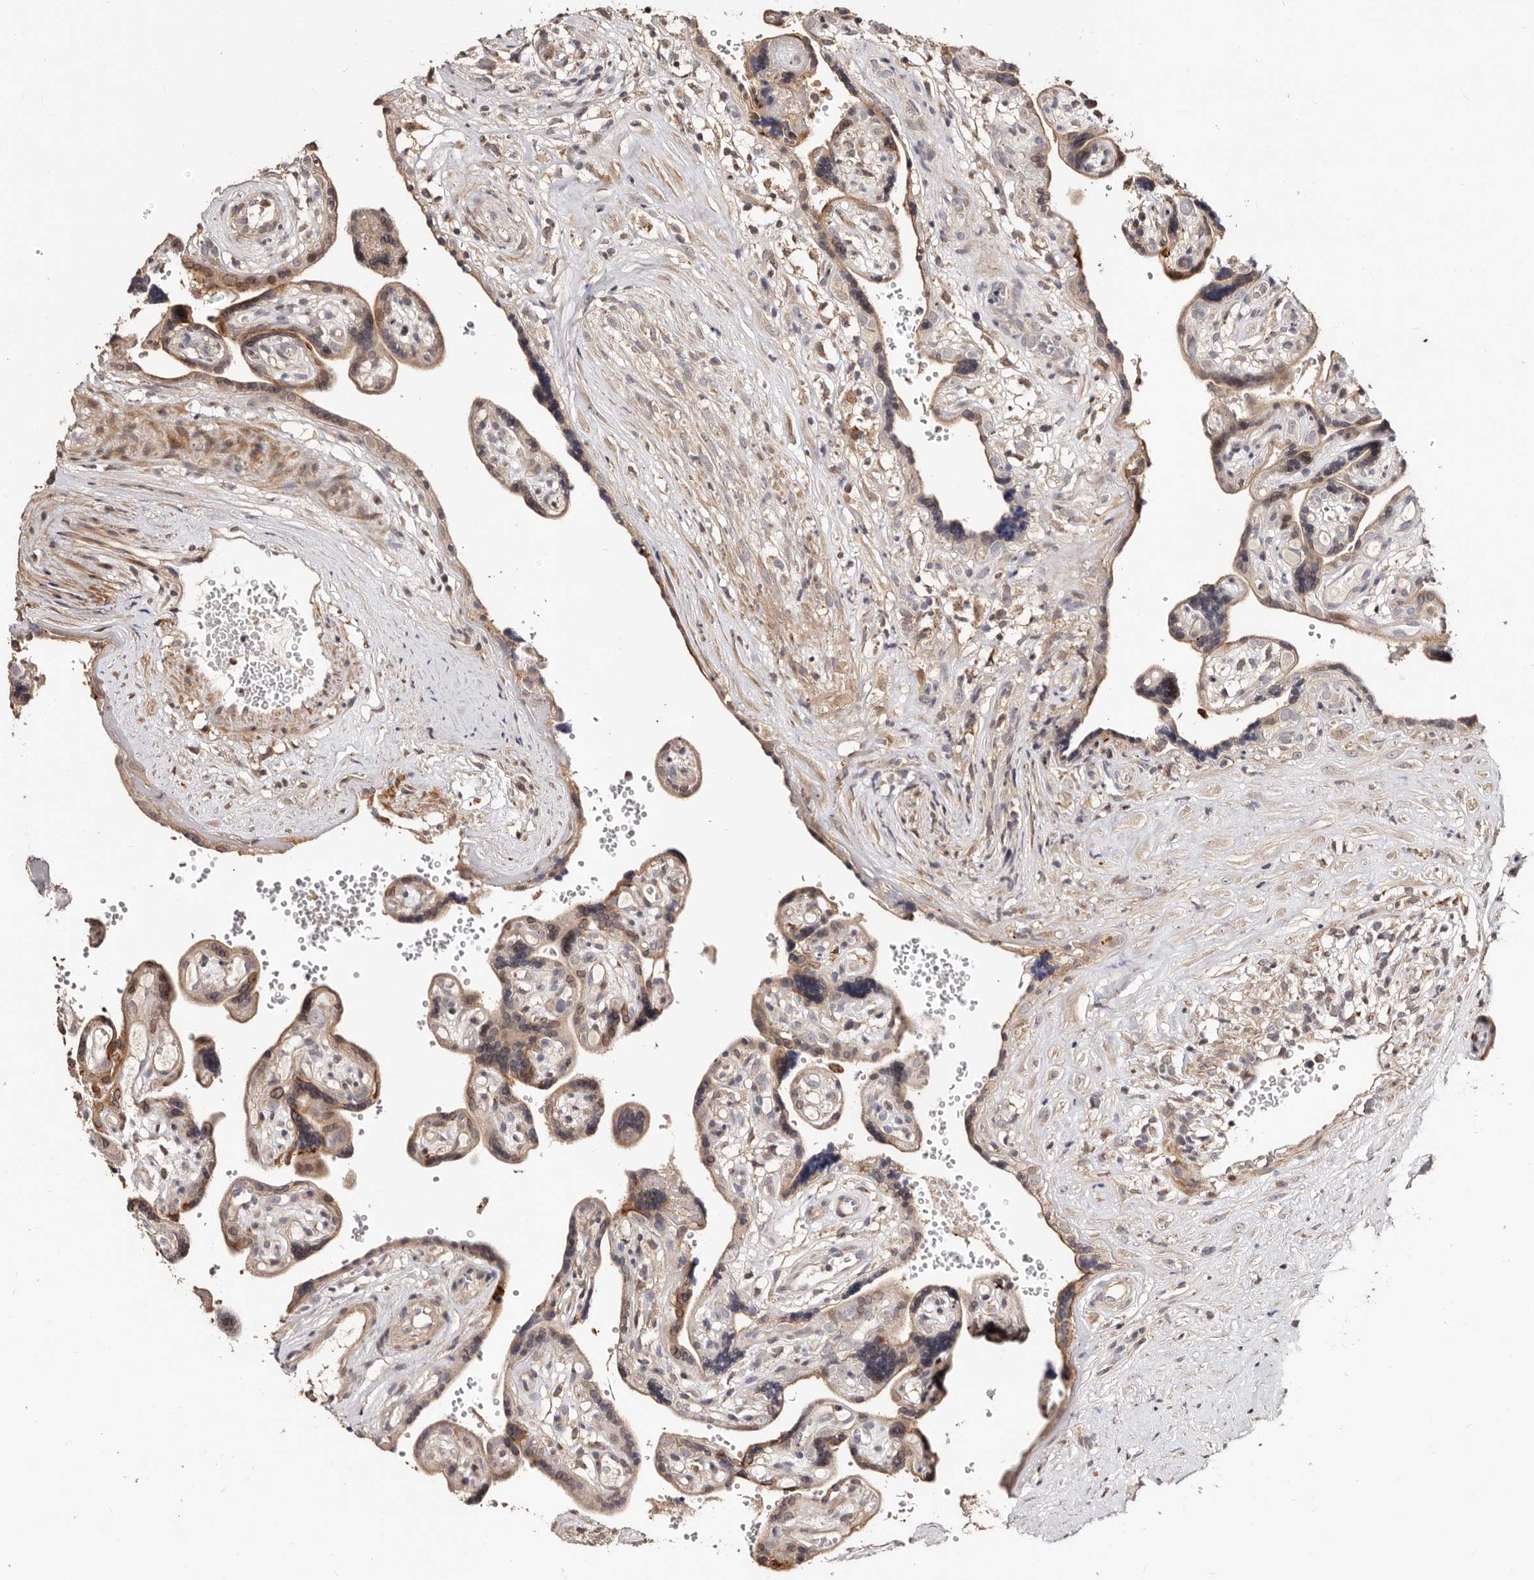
{"staining": {"intensity": "moderate", "quantity": ">75%", "location": "cytoplasmic/membranous"}, "tissue": "placenta", "cell_type": "Decidual cells", "image_type": "normal", "snomed": [{"axis": "morphology", "description": "Normal tissue, NOS"}, {"axis": "topography", "description": "Placenta"}], "caption": "Decidual cells display medium levels of moderate cytoplasmic/membranous positivity in approximately >75% of cells in normal human placenta. (DAB (3,3'-diaminobenzidine) = brown stain, brightfield microscopy at high magnification).", "gene": "APOL6", "patient": {"sex": "female", "age": 30}}